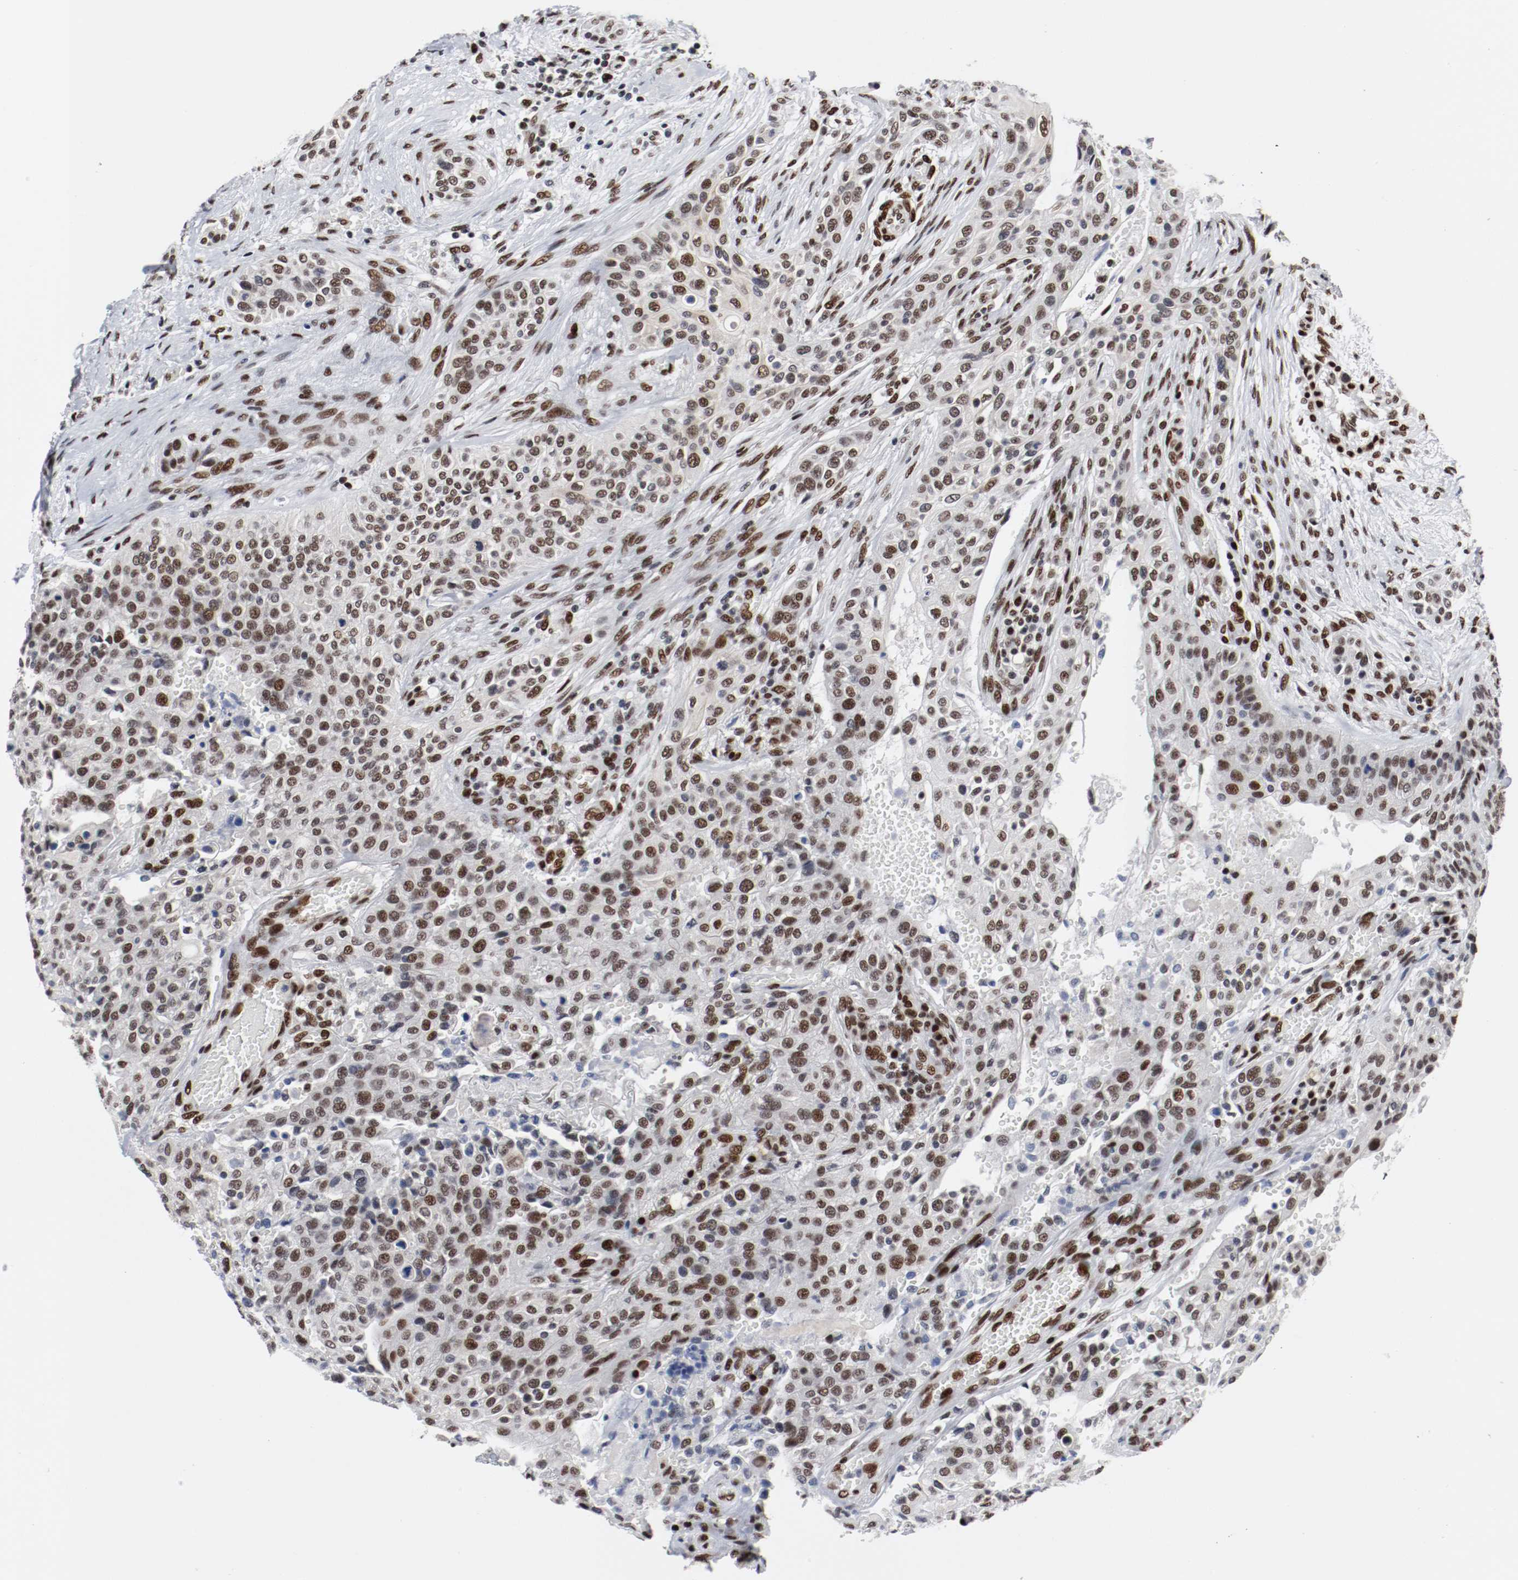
{"staining": {"intensity": "moderate", "quantity": ">75%", "location": "nuclear"}, "tissue": "urothelial cancer", "cell_type": "Tumor cells", "image_type": "cancer", "snomed": [{"axis": "morphology", "description": "Urothelial carcinoma, High grade"}, {"axis": "topography", "description": "Urinary bladder"}], "caption": "DAB immunohistochemical staining of human urothelial carcinoma (high-grade) shows moderate nuclear protein staining in approximately >75% of tumor cells.", "gene": "MEF2D", "patient": {"sex": "male", "age": 74}}